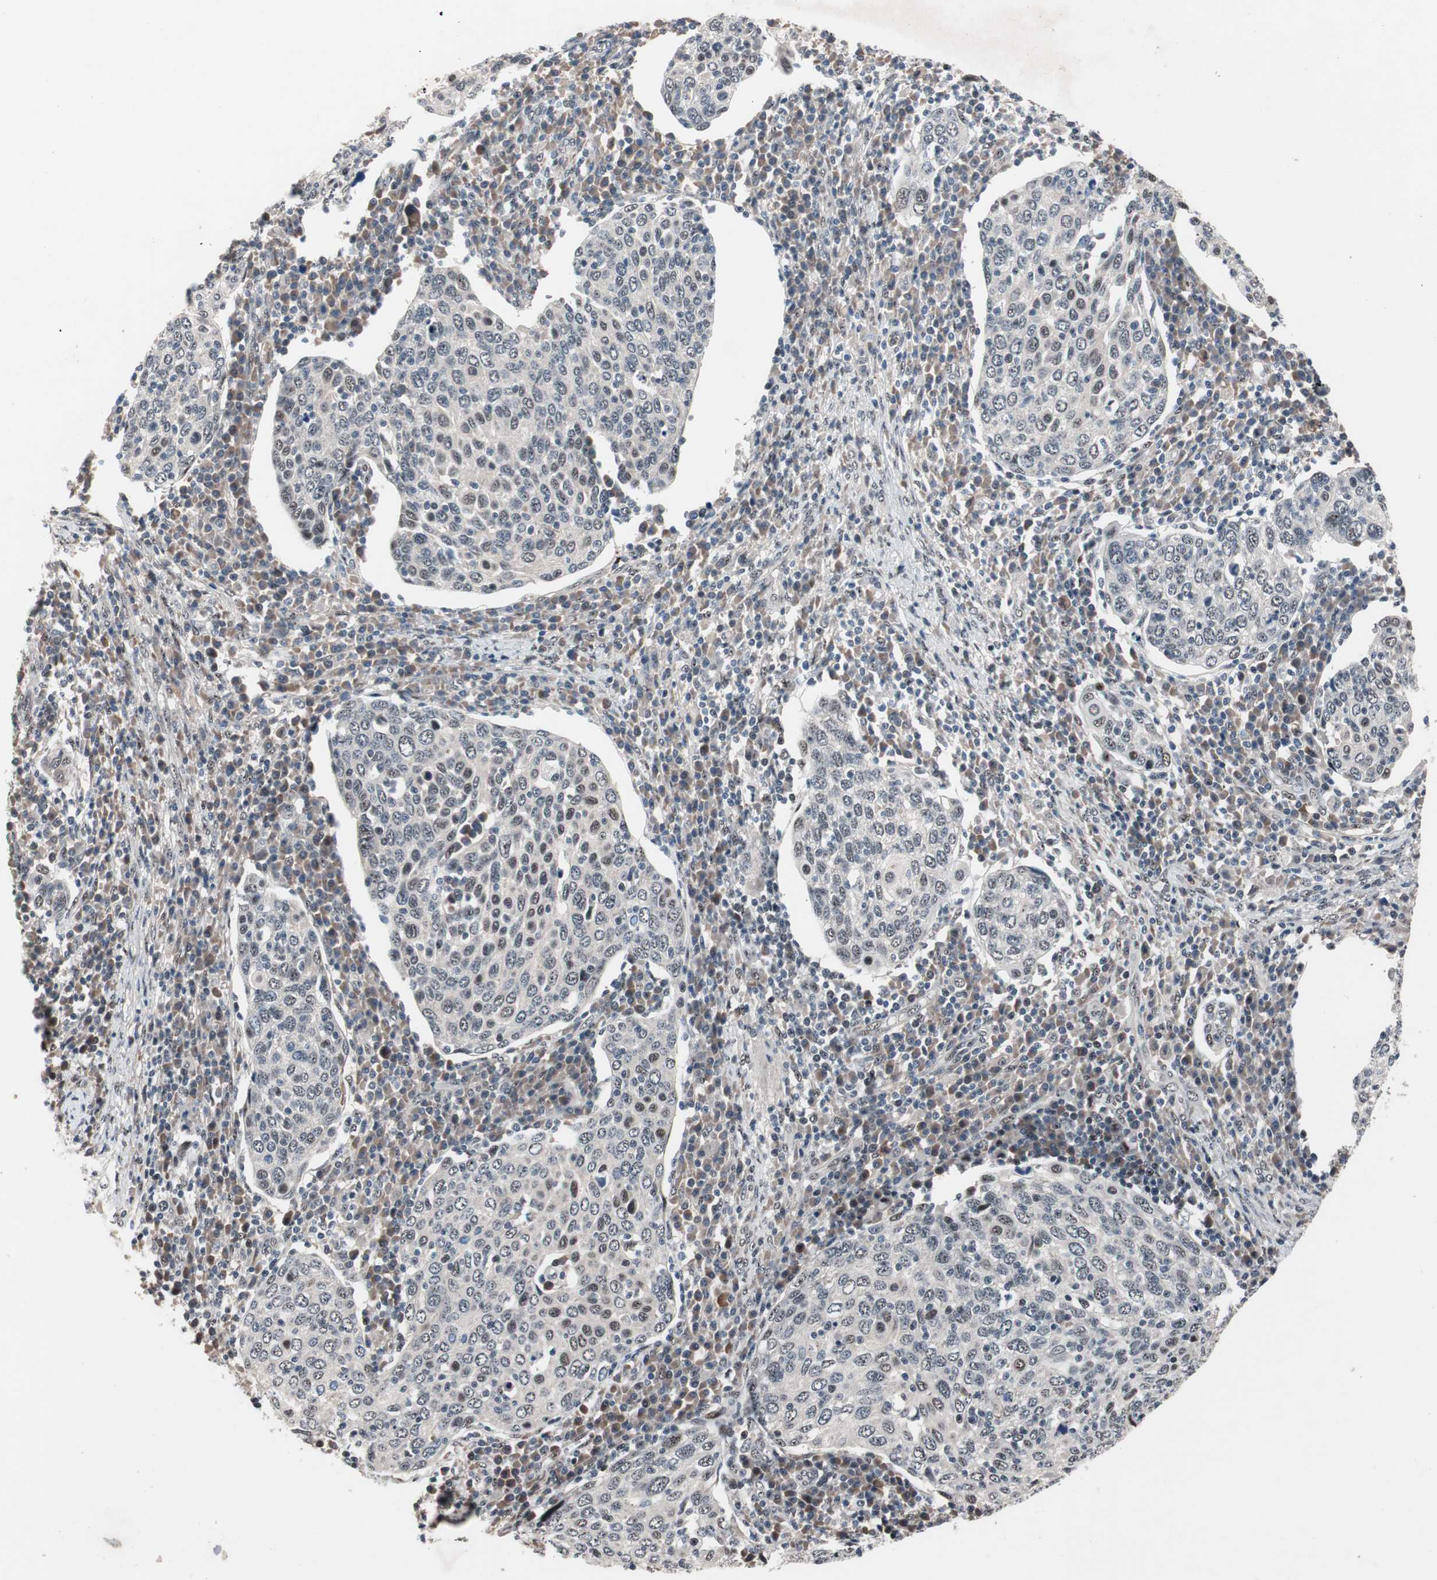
{"staining": {"intensity": "weak", "quantity": "<25%", "location": "nuclear"}, "tissue": "cervical cancer", "cell_type": "Tumor cells", "image_type": "cancer", "snomed": [{"axis": "morphology", "description": "Squamous cell carcinoma, NOS"}, {"axis": "topography", "description": "Cervix"}], "caption": "High magnification brightfield microscopy of squamous cell carcinoma (cervical) stained with DAB (brown) and counterstained with hematoxylin (blue): tumor cells show no significant staining.", "gene": "SOX7", "patient": {"sex": "female", "age": 40}}